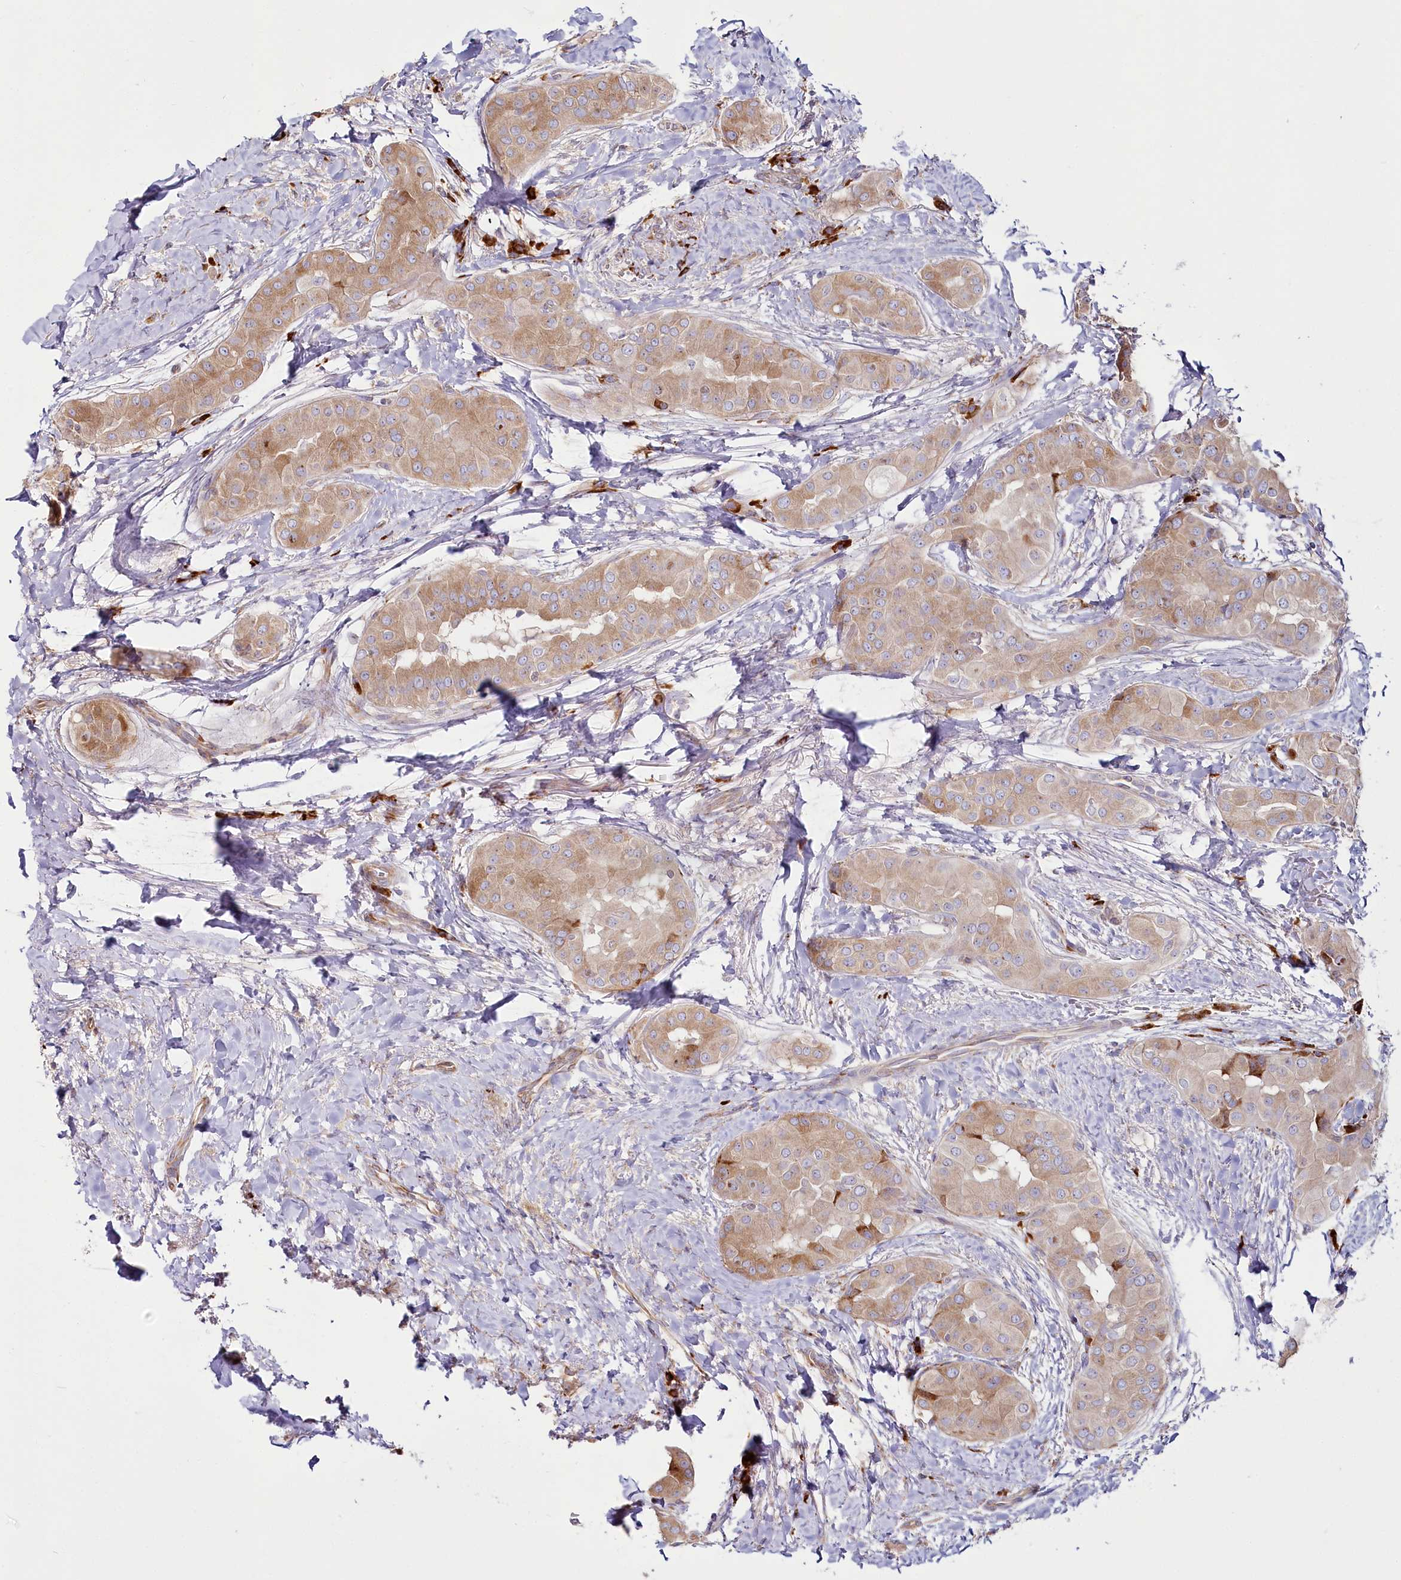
{"staining": {"intensity": "moderate", "quantity": ">75%", "location": "cytoplasmic/membranous"}, "tissue": "thyroid cancer", "cell_type": "Tumor cells", "image_type": "cancer", "snomed": [{"axis": "morphology", "description": "Papillary adenocarcinoma, NOS"}, {"axis": "topography", "description": "Thyroid gland"}], "caption": "Immunohistochemical staining of papillary adenocarcinoma (thyroid) exhibits moderate cytoplasmic/membranous protein staining in about >75% of tumor cells.", "gene": "POGLUT1", "patient": {"sex": "male", "age": 33}}